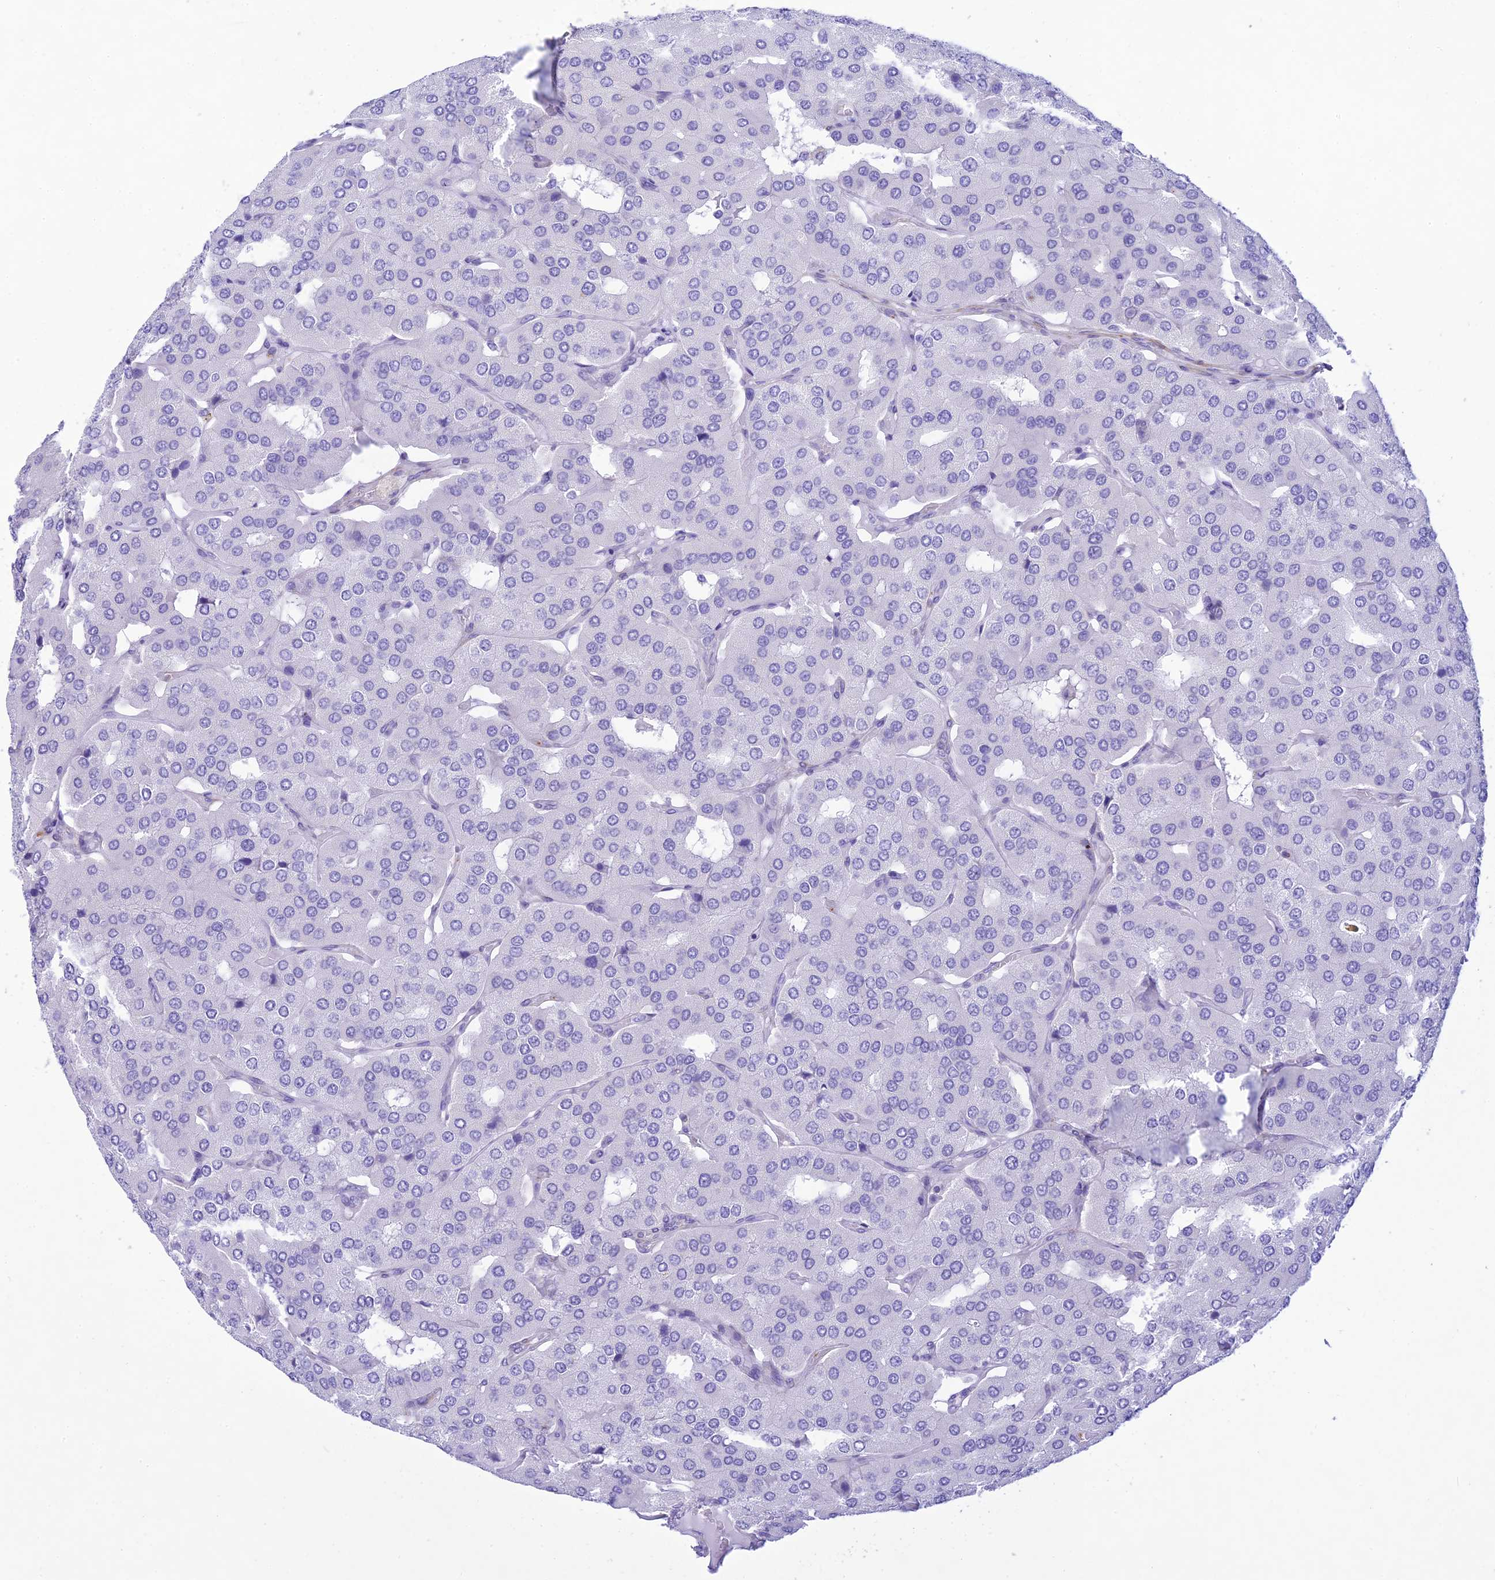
{"staining": {"intensity": "negative", "quantity": "none", "location": "none"}, "tissue": "parathyroid gland", "cell_type": "Glandular cells", "image_type": "normal", "snomed": [{"axis": "morphology", "description": "Normal tissue, NOS"}, {"axis": "morphology", "description": "Adenoma, NOS"}, {"axis": "topography", "description": "Parathyroid gland"}], "caption": "Glandular cells show no significant expression in normal parathyroid gland. (Brightfield microscopy of DAB (3,3'-diaminobenzidine) immunohistochemistry (IHC) at high magnification).", "gene": "FBXW4", "patient": {"sex": "female", "age": 86}}